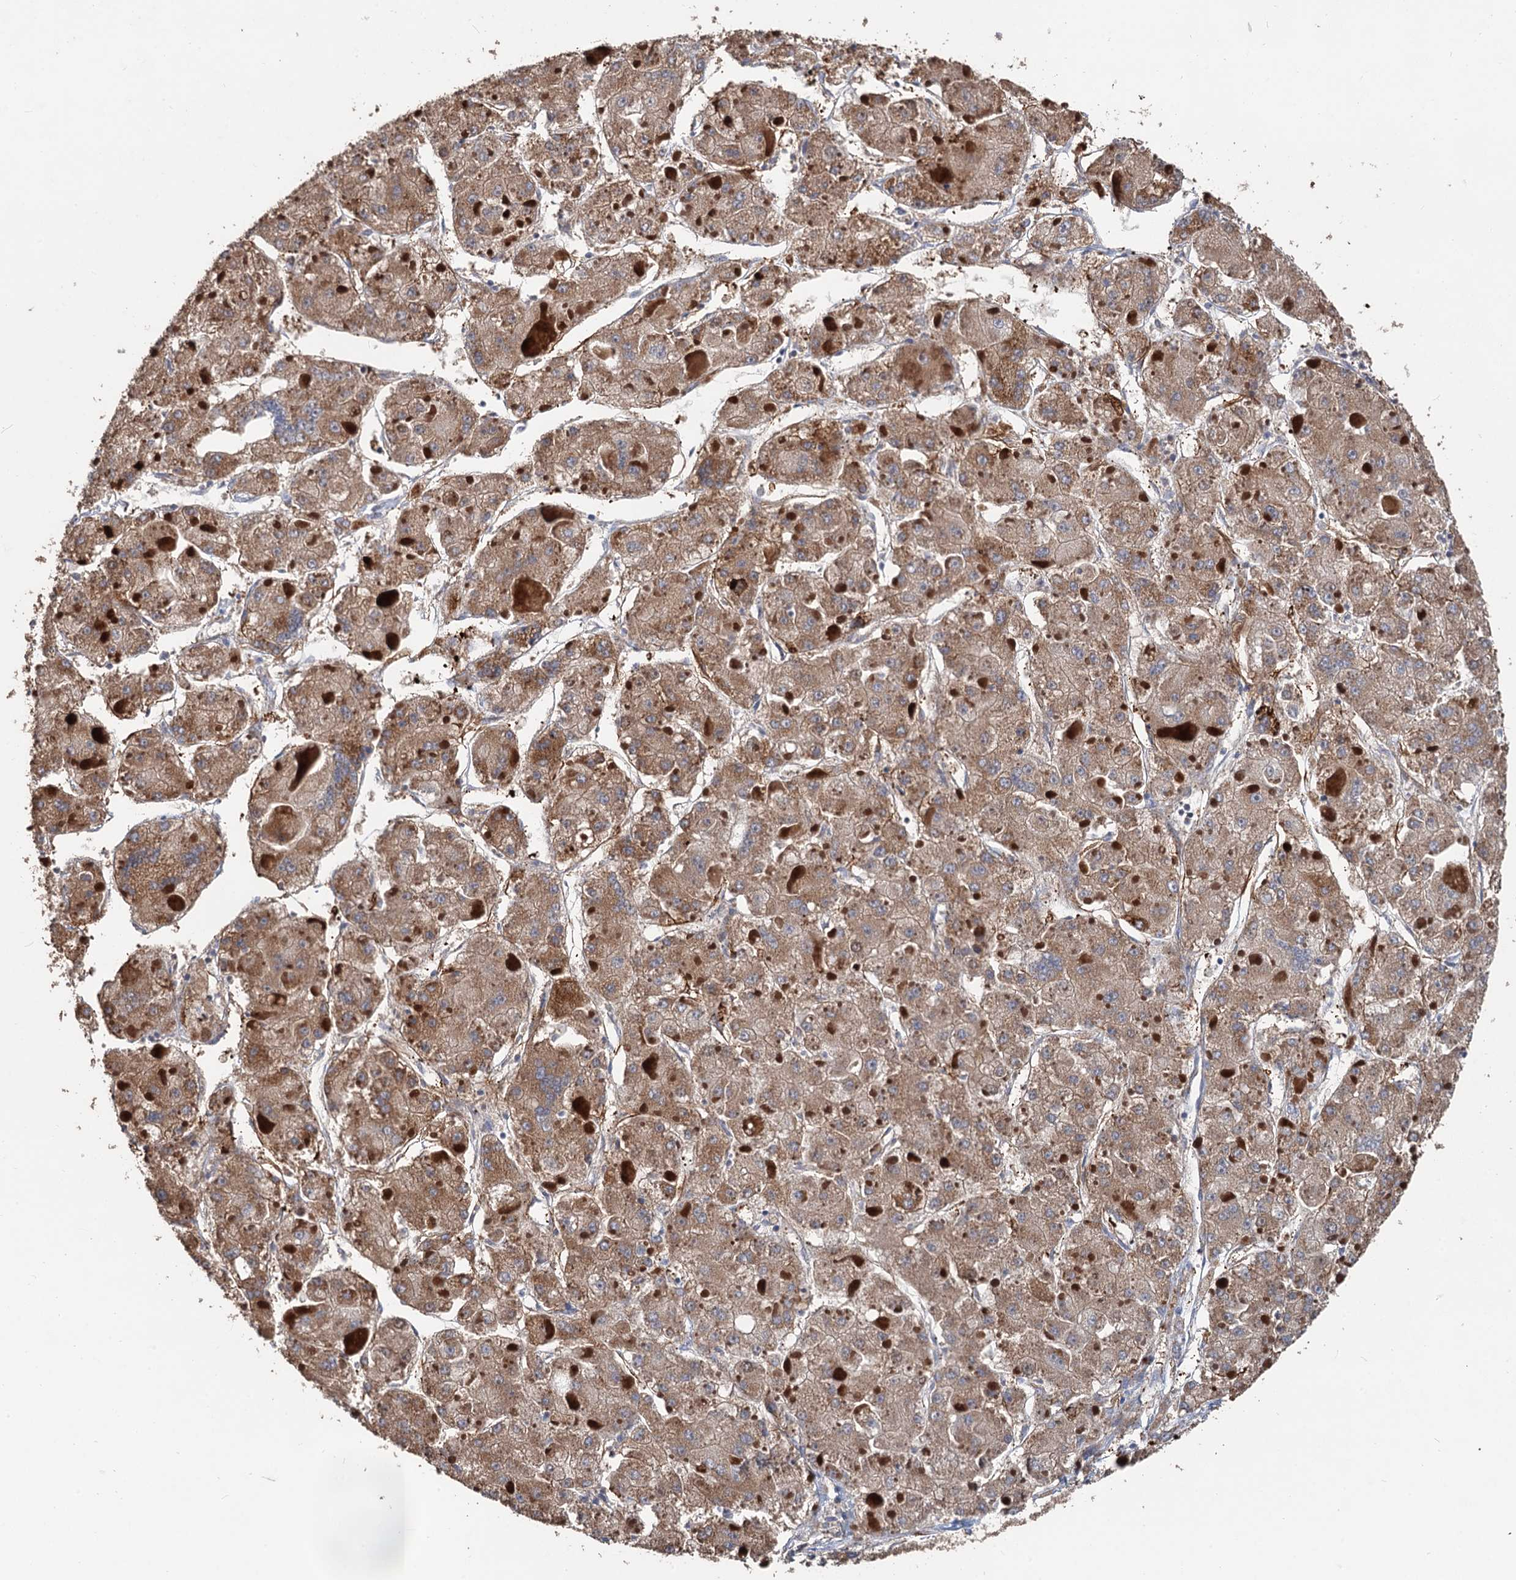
{"staining": {"intensity": "moderate", "quantity": ">75%", "location": "cytoplasmic/membranous"}, "tissue": "liver cancer", "cell_type": "Tumor cells", "image_type": "cancer", "snomed": [{"axis": "morphology", "description": "Carcinoma, Hepatocellular, NOS"}, {"axis": "topography", "description": "Liver"}], "caption": "An IHC photomicrograph of neoplastic tissue is shown. Protein staining in brown highlights moderate cytoplasmic/membranous positivity in liver cancer (hepatocellular carcinoma) within tumor cells.", "gene": "DEXI", "patient": {"sex": "female", "age": 73}}